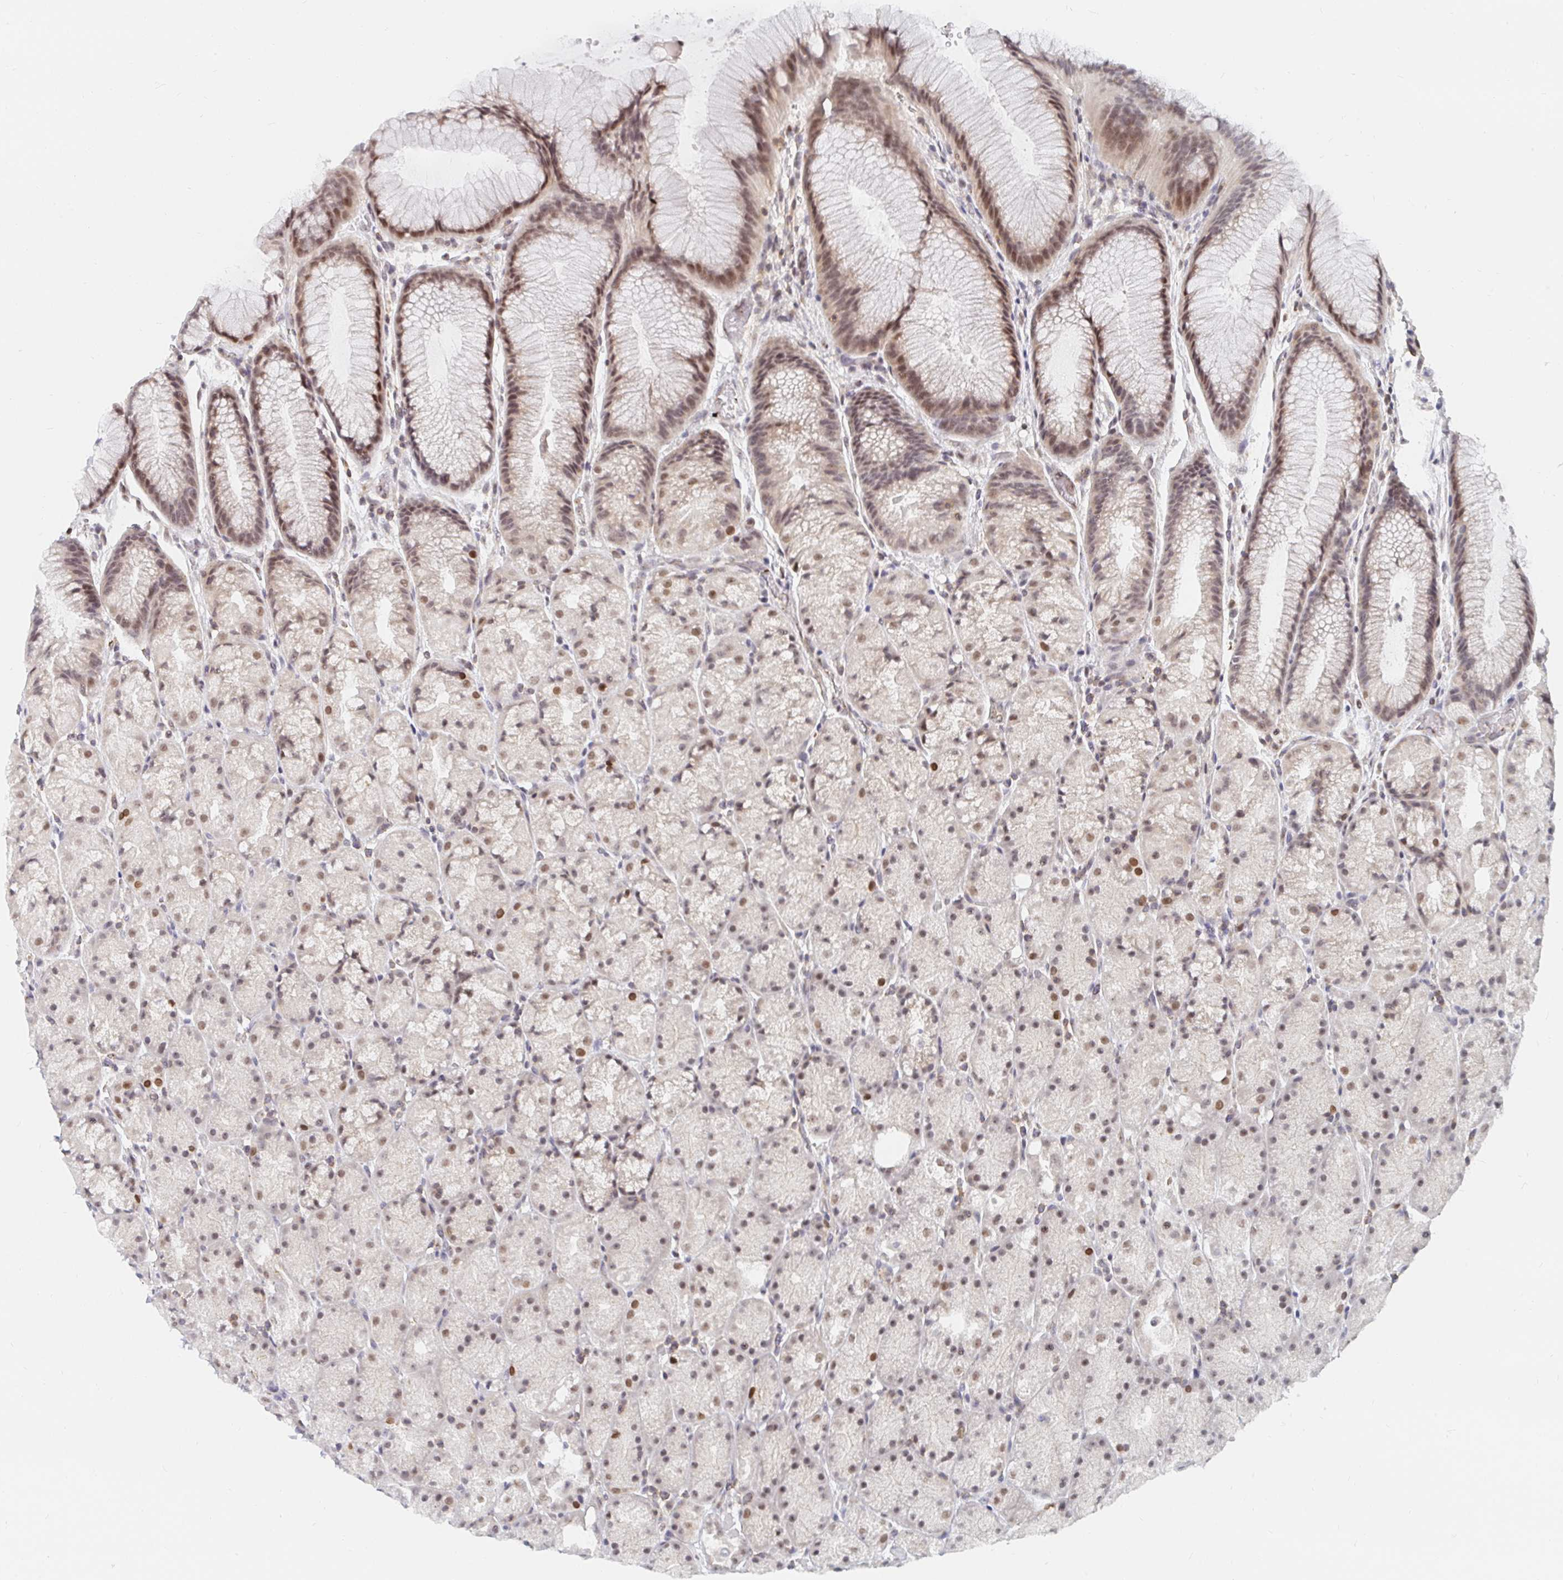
{"staining": {"intensity": "moderate", "quantity": ">75%", "location": "nuclear"}, "tissue": "stomach", "cell_type": "Glandular cells", "image_type": "normal", "snomed": [{"axis": "morphology", "description": "Normal tissue, NOS"}, {"axis": "topography", "description": "Stomach, upper"}, {"axis": "topography", "description": "Stomach"}], "caption": "There is medium levels of moderate nuclear positivity in glandular cells of normal stomach, as demonstrated by immunohistochemical staining (brown color).", "gene": "CHD2", "patient": {"sex": "male", "age": 48}}